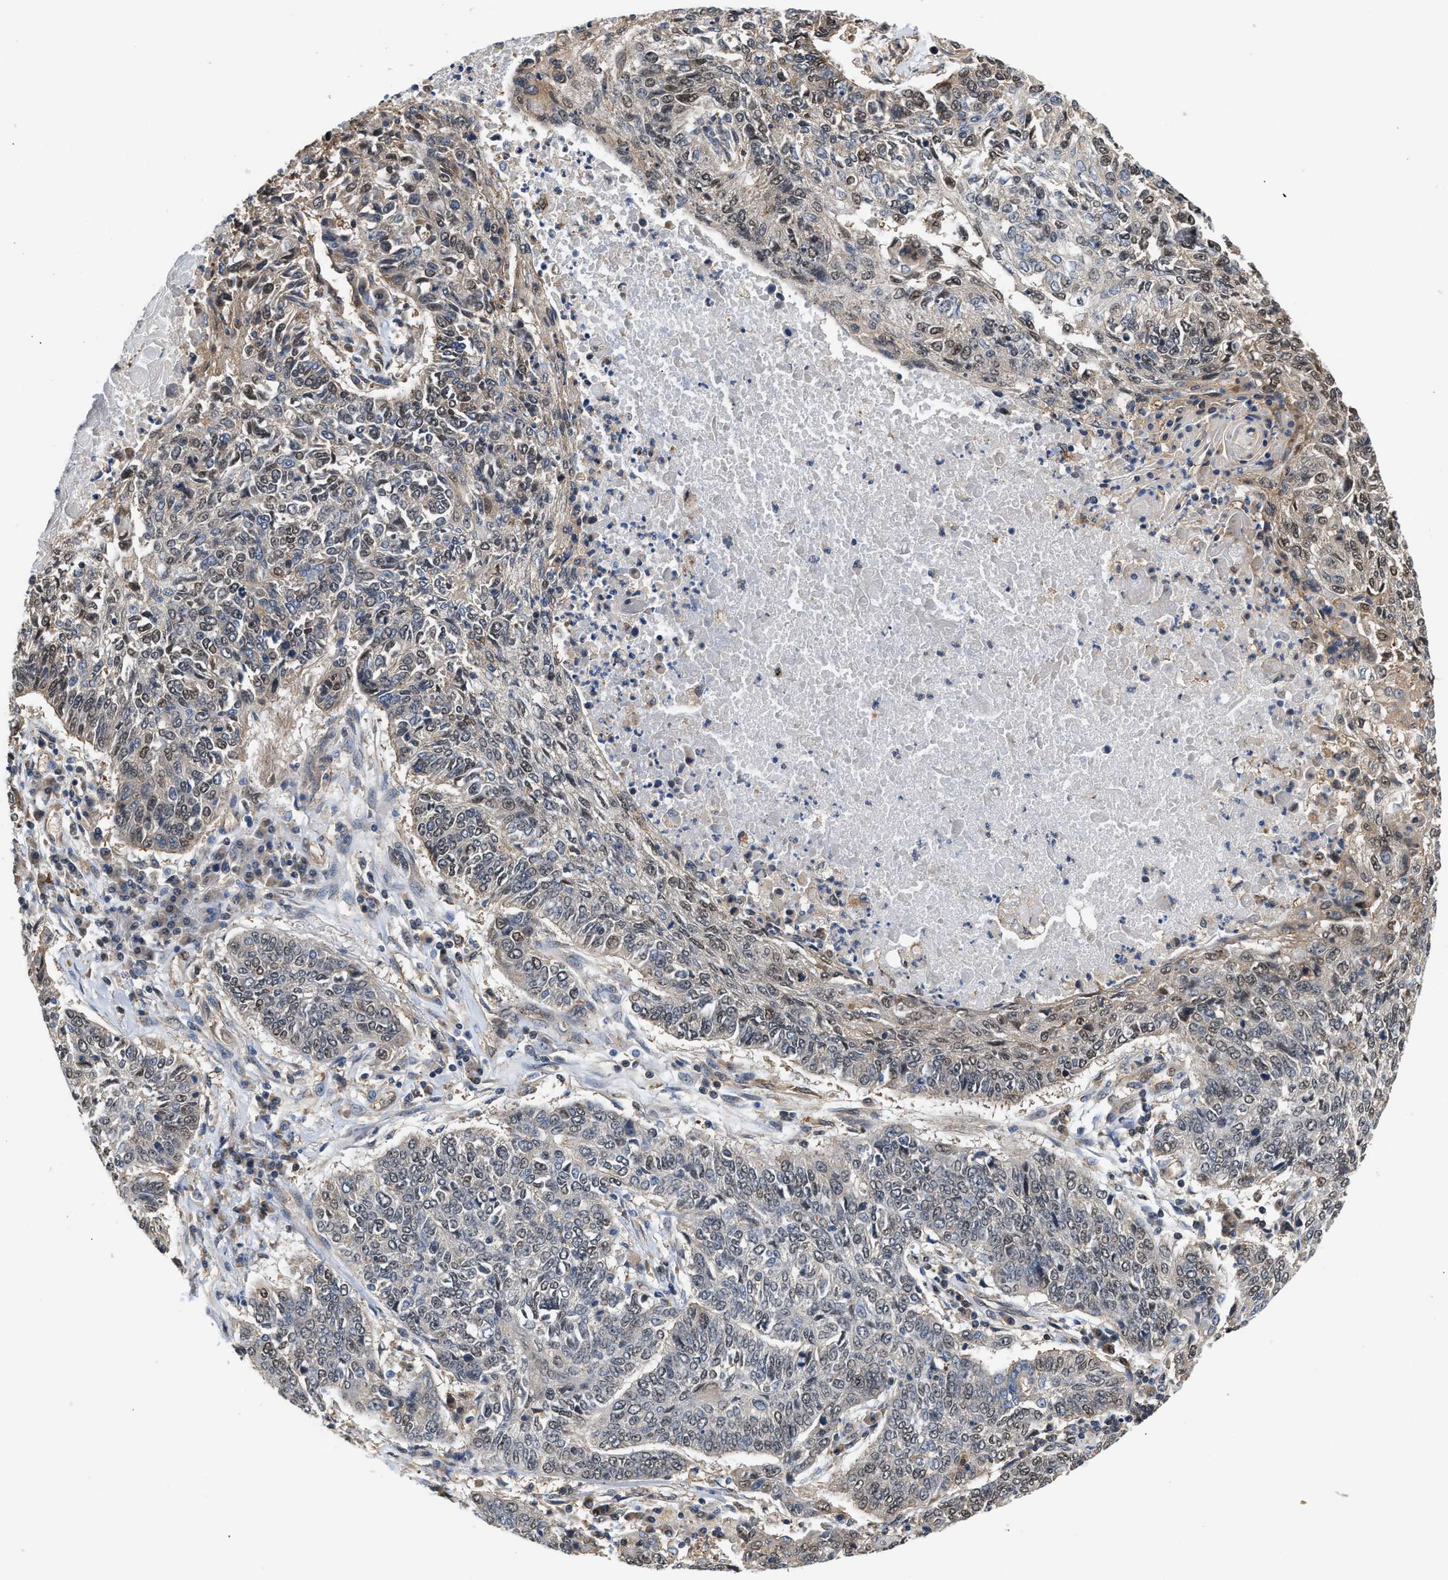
{"staining": {"intensity": "weak", "quantity": "<25%", "location": "nuclear"}, "tissue": "lung cancer", "cell_type": "Tumor cells", "image_type": "cancer", "snomed": [{"axis": "morphology", "description": "Normal tissue, NOS"}, {"axis": "morphology", "description": "Squamous cell carcinoma, NOS"}, {"axis": "topography", "description": "Cartilage tissue"}, {"axis": "topography", "description": "Bronchus"}, {"axis": "topography", "description": "Lung"}], "caption": "Squamous cell carcinoma (lung) was stained to show a protein in brown. There is no significant staining in tumor cells.", "gene": "SCAI", "patient": {"sex": "female", "age": 49}}